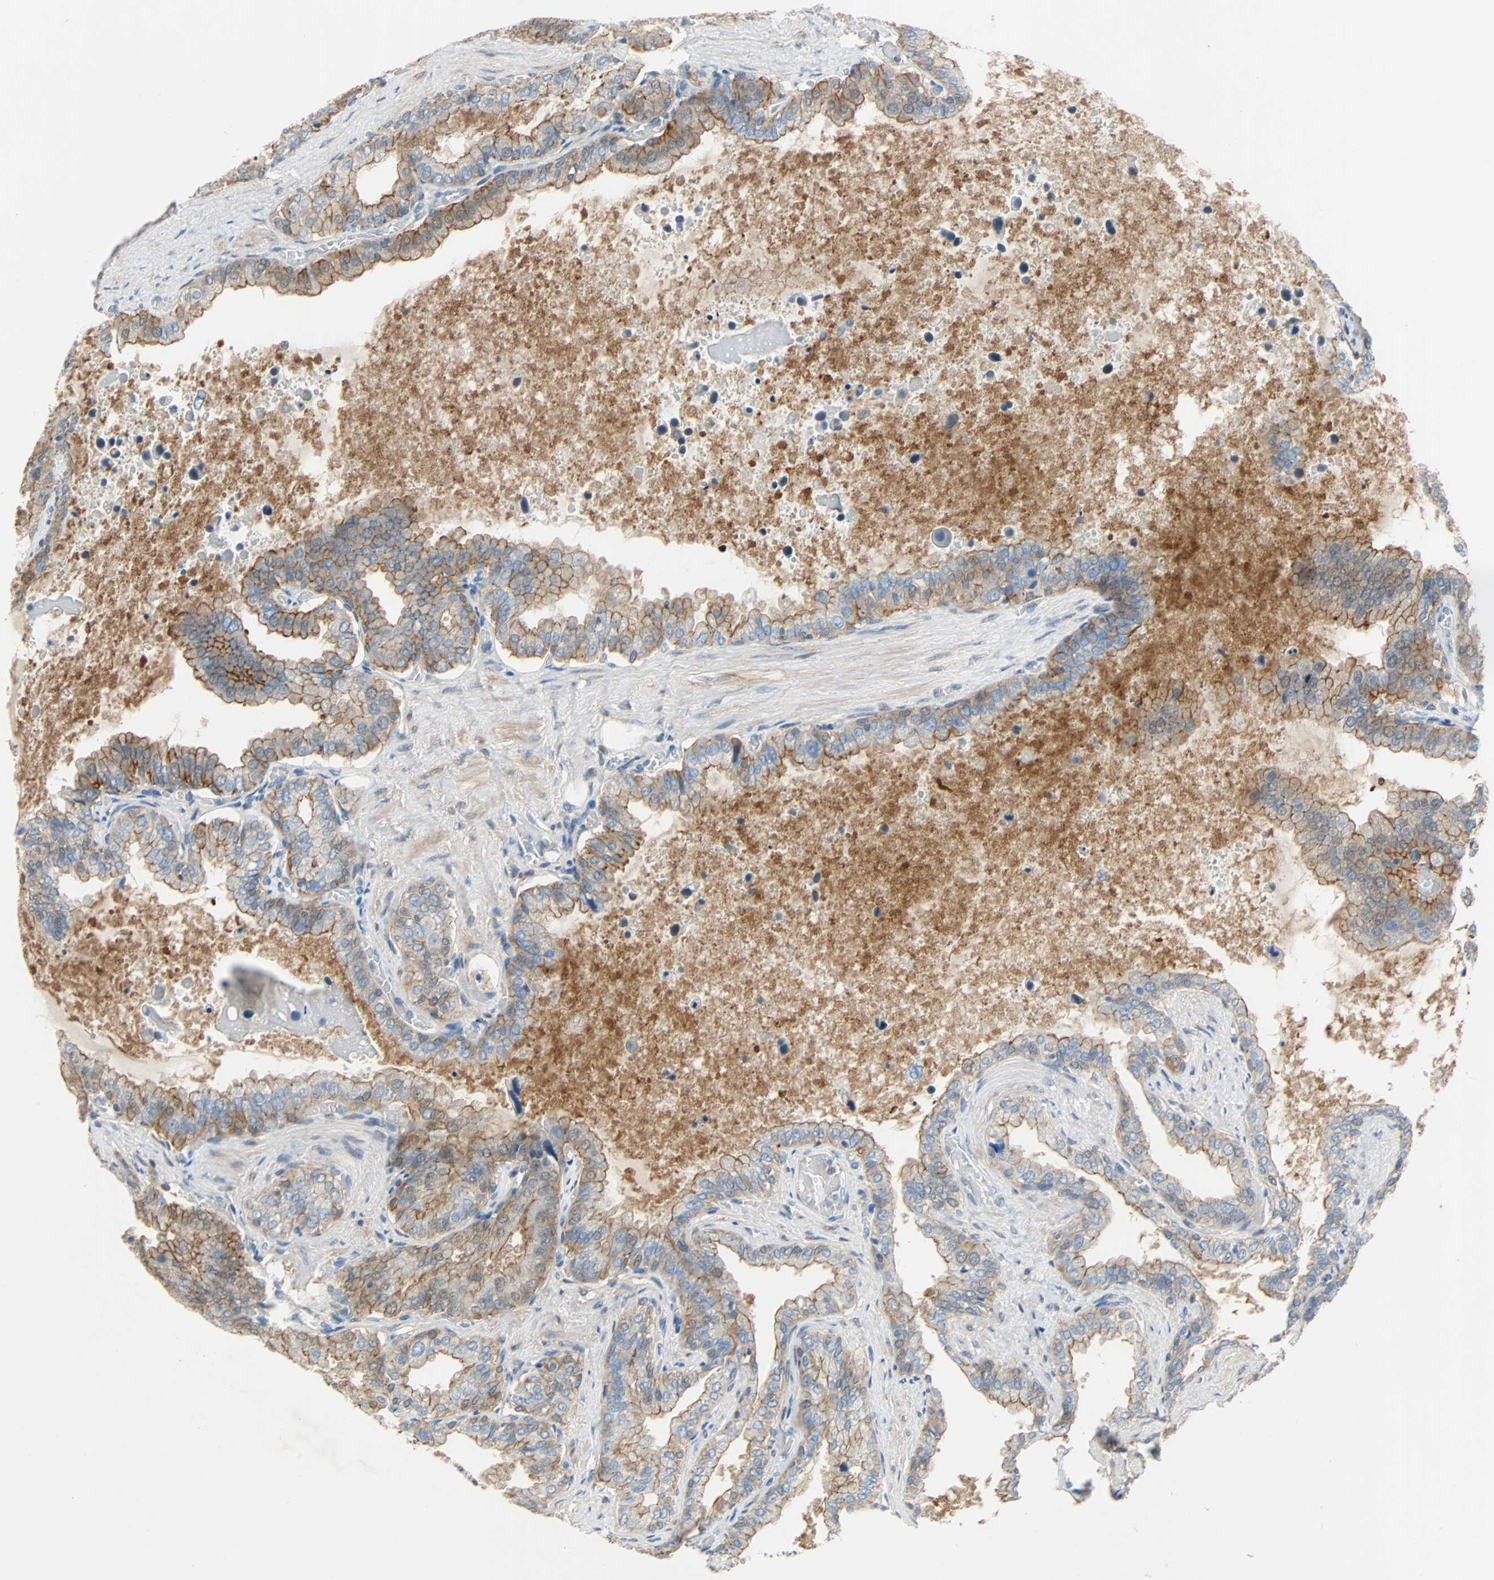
{"staining": {"intensity": "moderate", "quantity": ">75%", "location": "cytoplasmic/membranous"}, "tissue": "seminal vesicle", "cell_type": "Glandular cells", "image_type": "normal", "snomed": [{"axis": "morphology", "description": "Normal tissue, NOS"}, {"axis": "topography", "description": "Seminal veicle"}], "caption": "Seminal vesicle was stained to show a protein in brown. There is medium levels of moderate cytoplasmic/membranous expression in about >75% of glandular cells. (Brightfield microscopy of DAB IHC at high magnification).", "gene": "TNFRSF12A", "patient": {"sex": "male", "age": 46}}